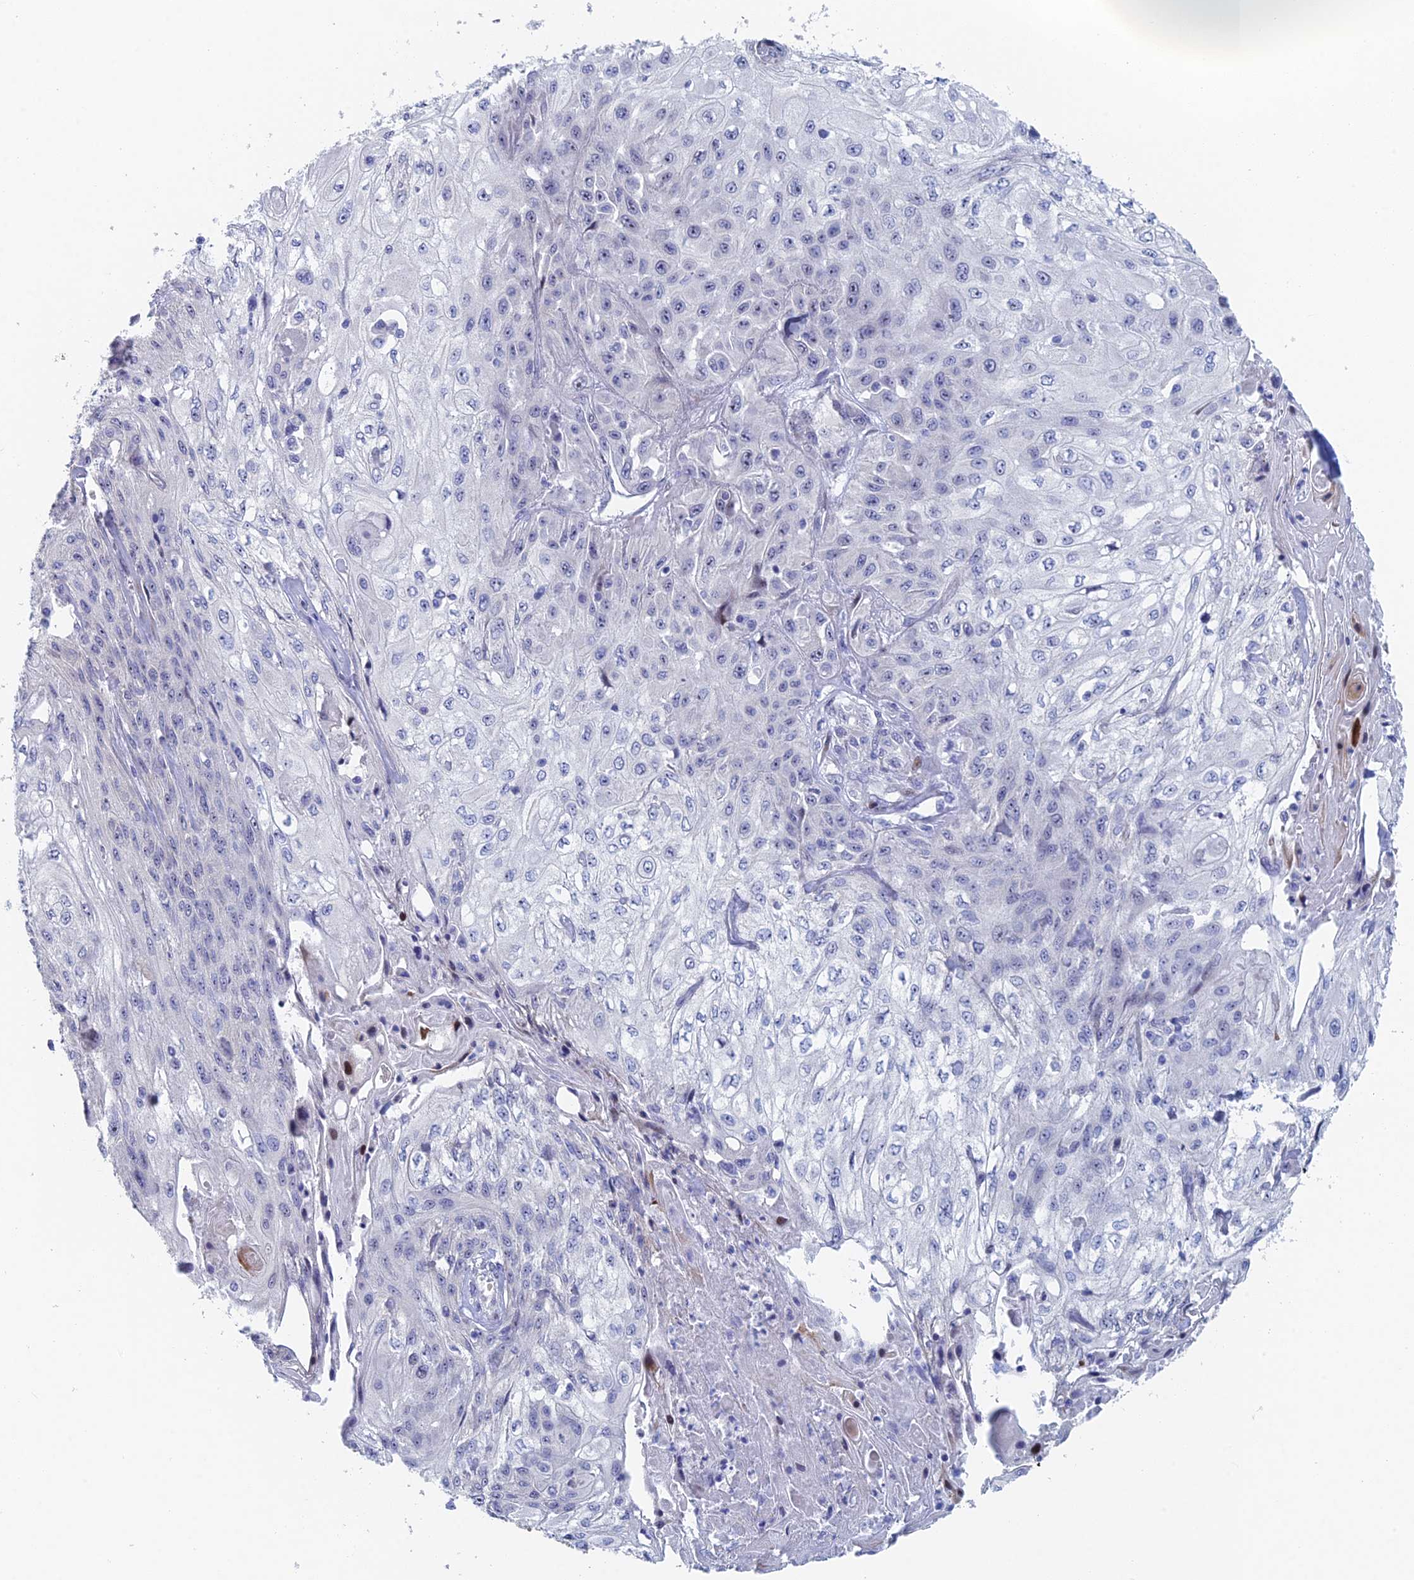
{"staining": {"intensity": "negative", "quantity": "none", "location": "none"}, "tissue": "skin cancer", "cell_type": "Tumor cells", "image_type": "cancer", "snomed": [{"axis": "morphology", "description": "Squamous cell carcinoma, NOS"}, {"axis": "morphology", "description": "Squamous cell carcinoma, metastatic, NOS"}, {"axis": "topography", "description": "Skin"}, {"axis": "topography", "description": "Lymph node"}], "caption": "Protein analysis of skin cancer demonstrates no significant staining in tumor cells.", "gene": "DRGX", "patient": {"sex": "male", "age": 75}}